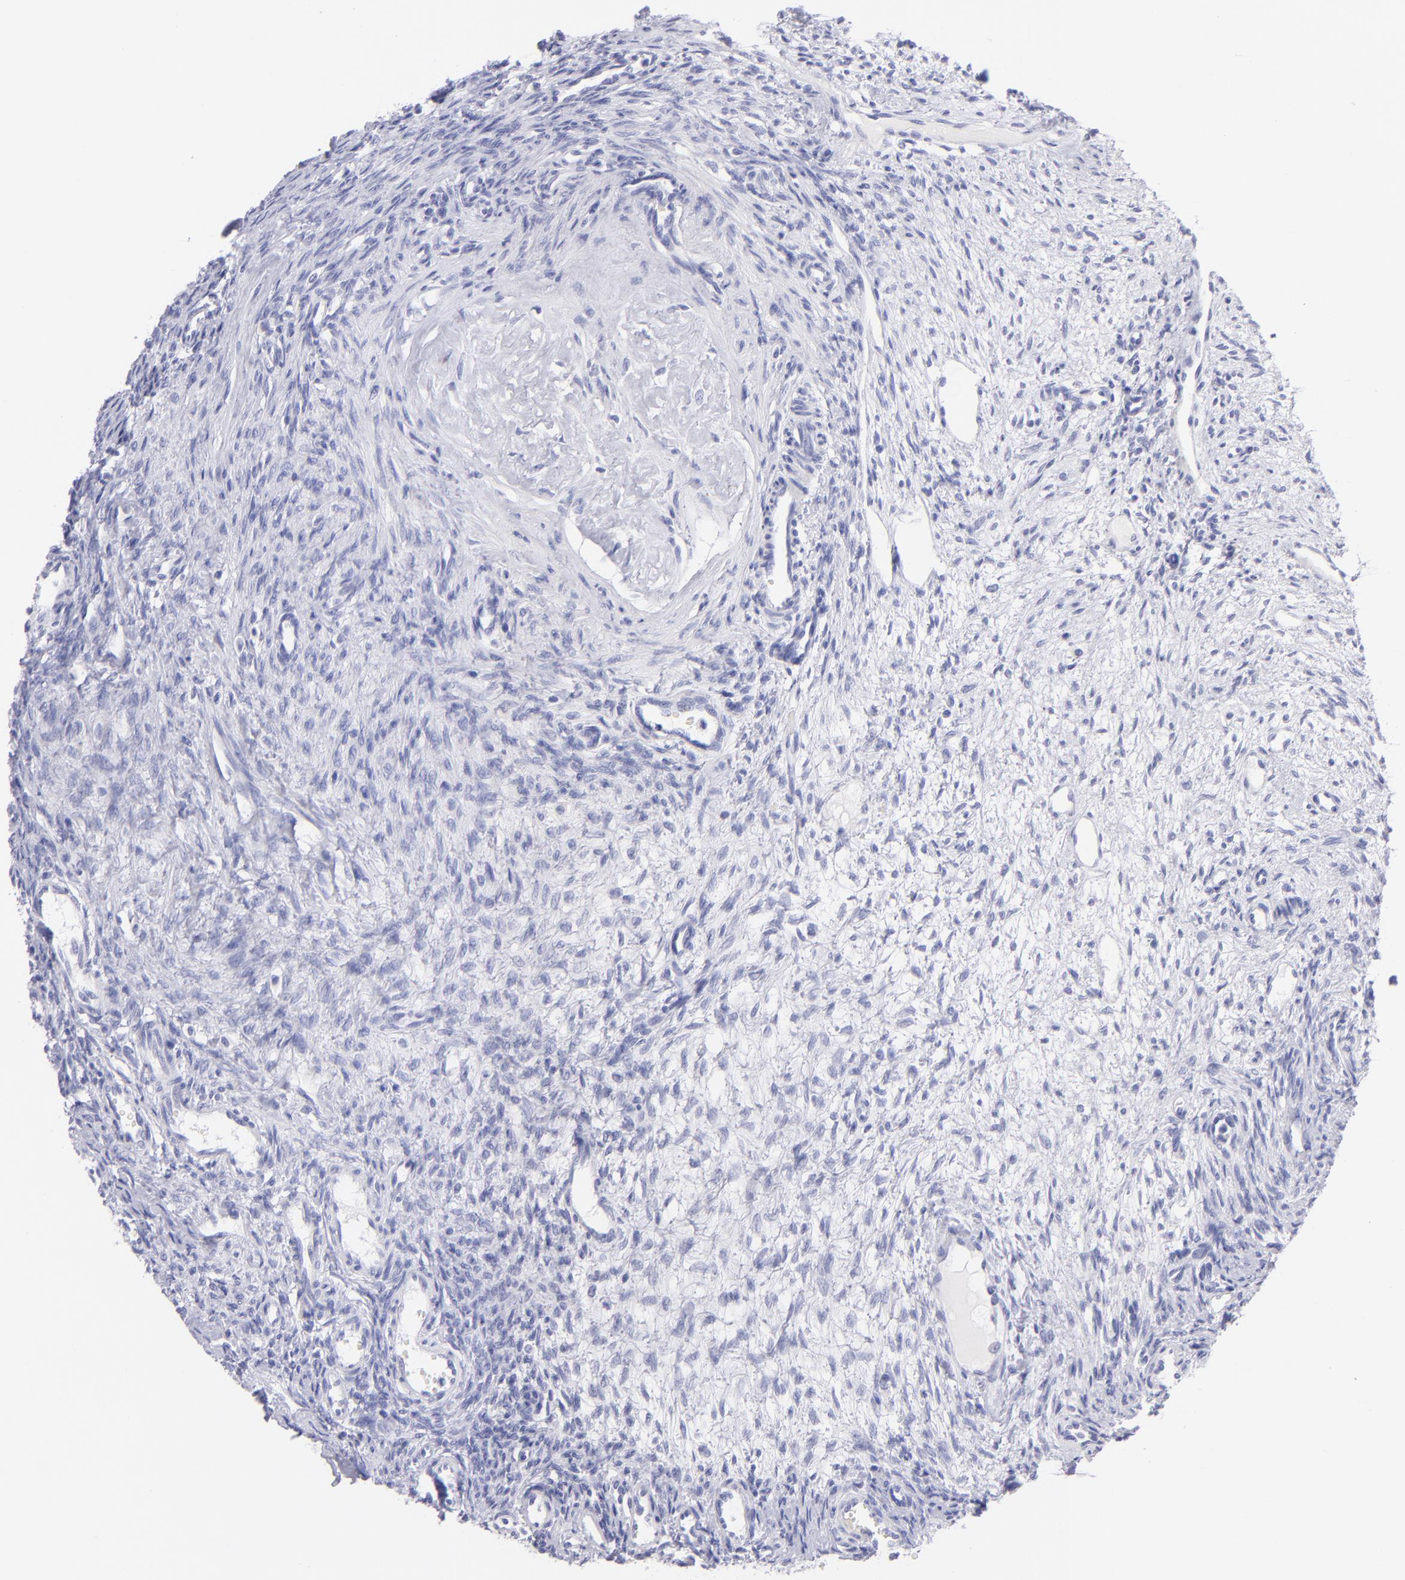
{"staining": {"intensity": "negative", "quantity": "none", "location": "none"}, "tissue": "ovary", "cell_type": "Ovarian stroma cells", "image_type": "normal", "snomed": [{"axis": "morphology", "description": "Normal tissue, NOS"}, {"axis": "topography", "description": "Ovary"}], "caption": "IHC of benign human ovary displays no staining in ovarian stroma cells.", "gene": "CNP", "patient": {"sex": "female", "age": 33}}